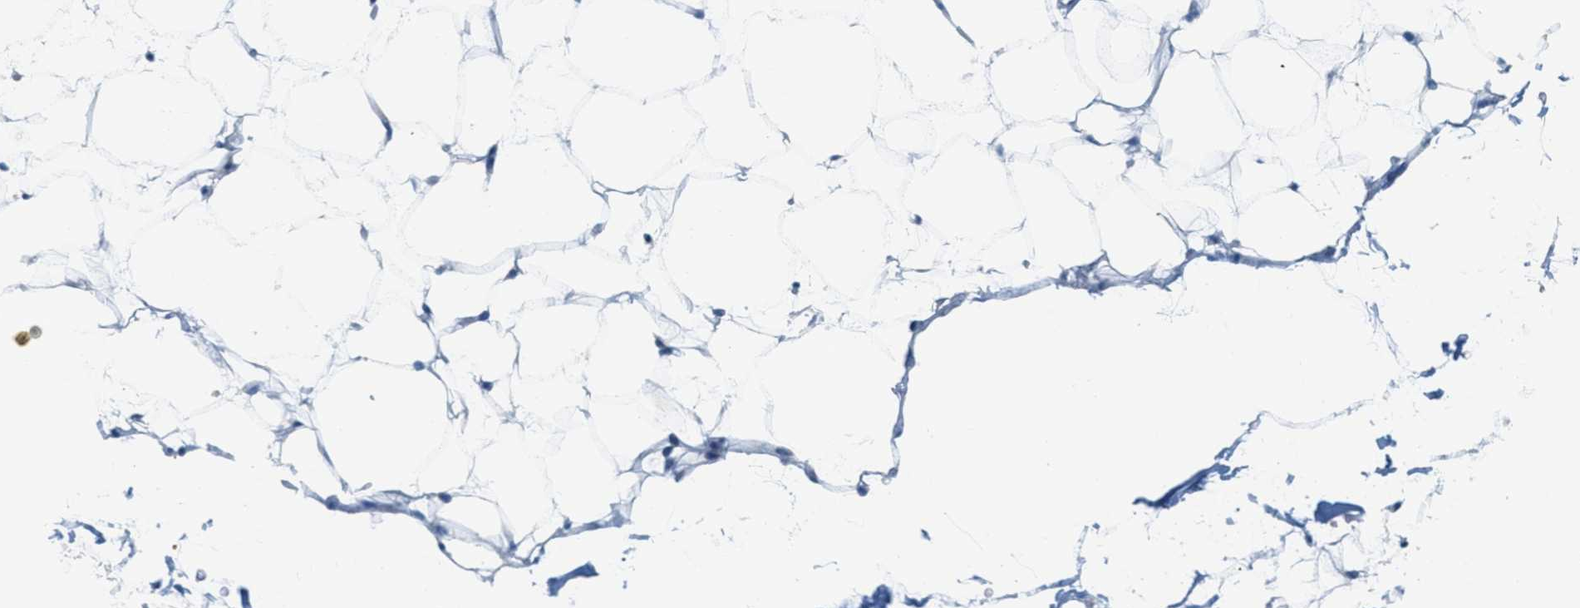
{"staining": {"intensity": "negative", "quantity": "none", "location": "none"}, "tissue": "adipose tissue", "cell_type": "Adipocytes", "image_type": "normal", "snomed": [{"axis": "morphology", "description": "Normal tissue, NOS"}, {"axis": "topography", "description": "Breast"}, {"axis": "topography", "description": "Soft tissue"}], "caption": "High power microscopy micrograph of an IHC image of unremarkable adipose tissue, revealing no significant expression in adipocytes.", "gene": "TEX264", "patient": {"sex": "female", "age": 75}}